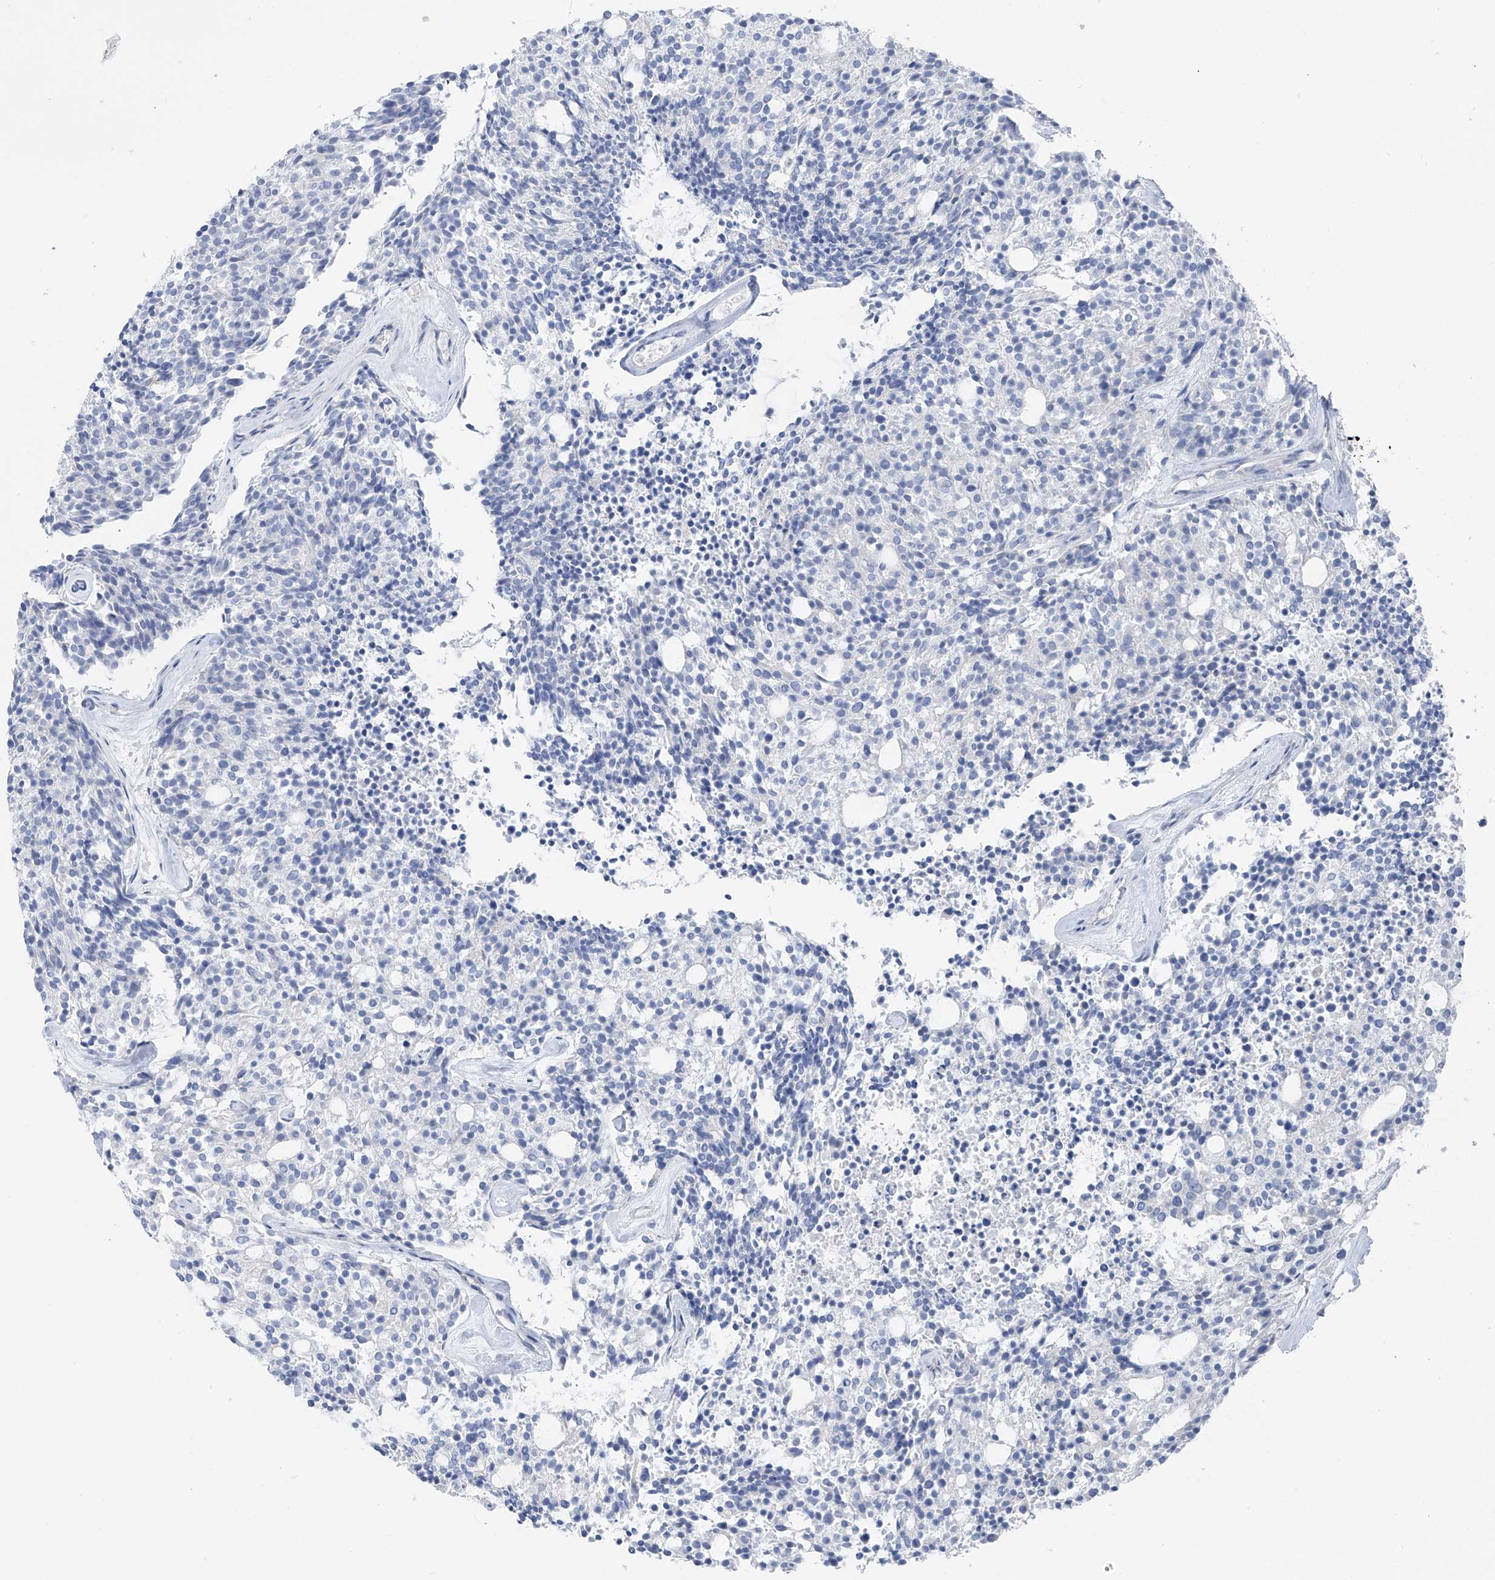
{"staining": {"intensity": "negative", "quantity": "none", "location": "none"}, "tissue": "carcinoid", "cell_type": "Tumor cells", "image_type": "cancer", "snomed": [{"axis": "morphology", "description": "Carcinoid, malignant, NOS"}, {"axis": "topography", "description": "Pancreas"}], "caption": "Immunohistochemistry histopathology image of human malignant carcinoid stained for a protein (brown), which displays no positivity in tumor cells. The staining is performed using DAB (3,3'-diaminobenzidine) brown chromogen with nuclei counter-stained in using hematoxylin.", "gene": "POMGNT2", "patient": {"sex": "female", "age": 54}}